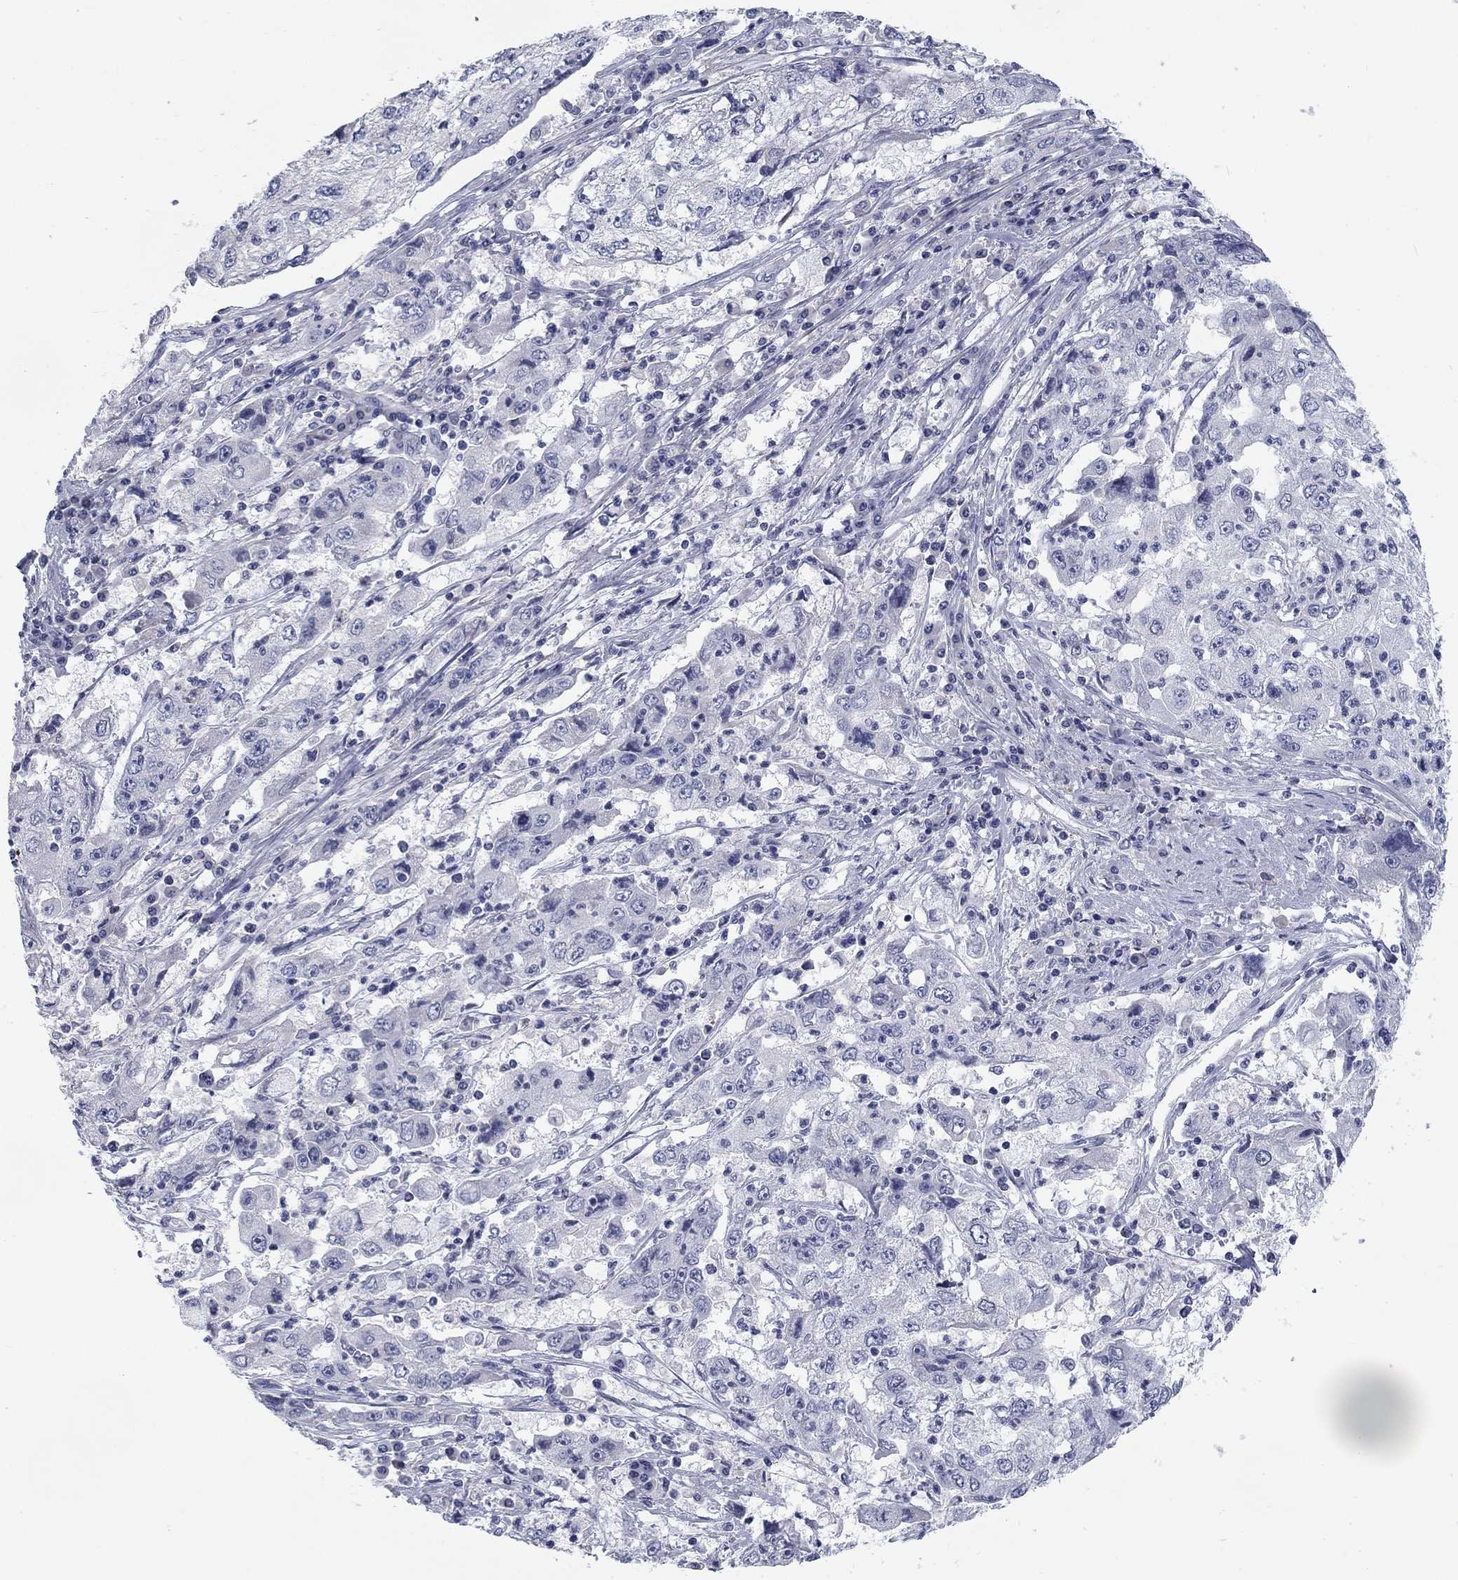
{"staining": {"intensity": "negative", "quantity": "none", "location": "none"}, "tissue": "cervical cancer", "cell_type": "Tumor cells", "image_type": "cancer", "snomed": [{"axis": "morphology", "description": "Squamous cell carcinoma, NOS"}, {"axis": "topography", "description": "Cervix"}], "caption": "Immunohistochemistry (IHC) image of neoplastic tissue: human cervical cancer (squamous cell carcinoma) stained with DAB exhibits no significant protein expression in tumor cells.", "gene": "CALB1", "patient": {"sex": "female", "age": 36}}